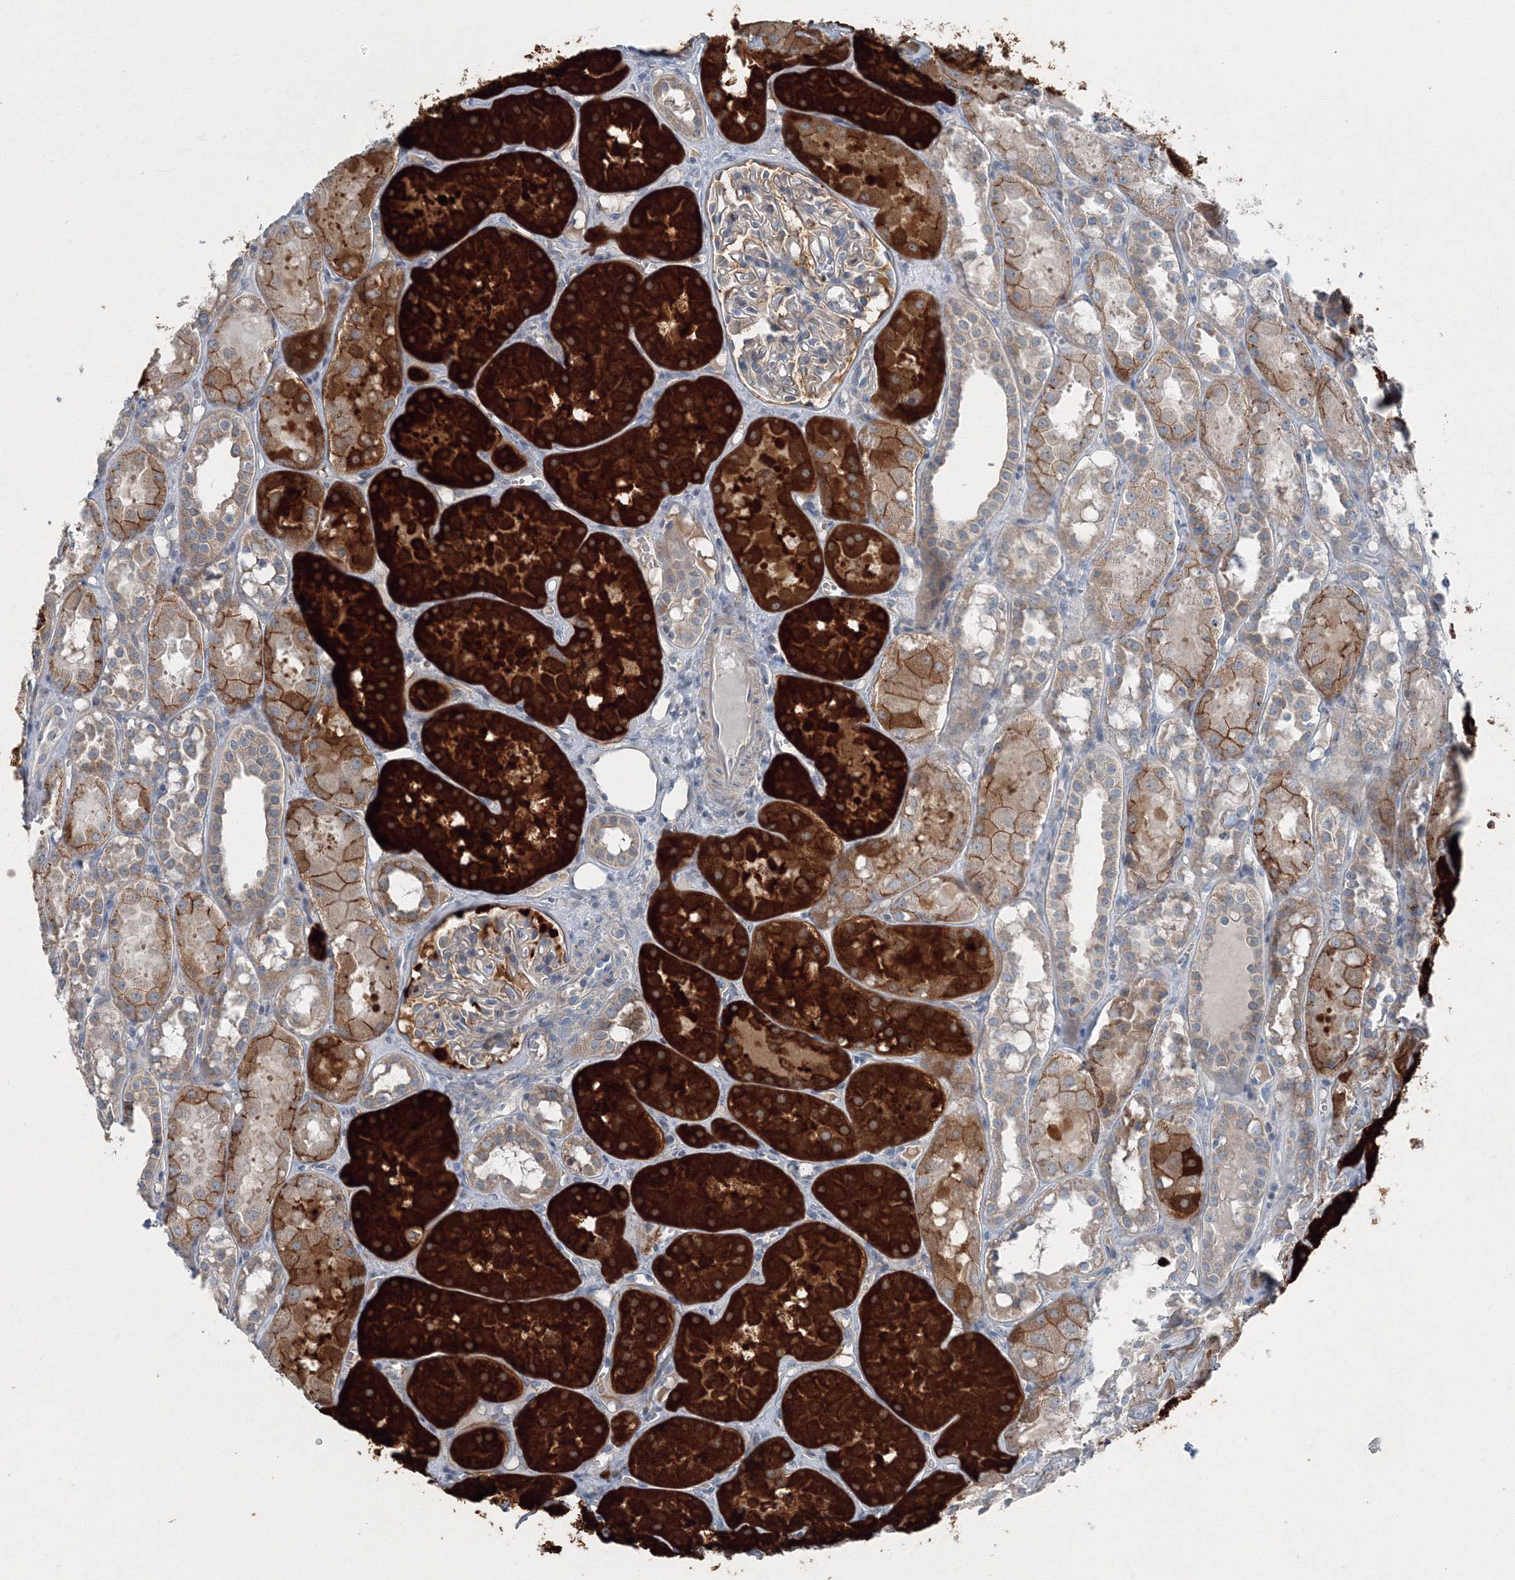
{"staining": {"intensity": "negative", "quantity": "none", "location": "none"}, "tissue": "kidney", "cell_type": "Cells in glomeruli", "image_type": "normal", "snomed": [{"axis": "morphology", "description": "Normal tissue, NOS"}, {"axis": "topography", "description": "Kidney"}], "caption": "A high-resolution photomicrograph shows immunohistochemistry staining of benign kidney, which shows no significant positivity in cells in glomeruli.", "gene": "AASDH", "patient": {"sex": "male", "age": 16}}